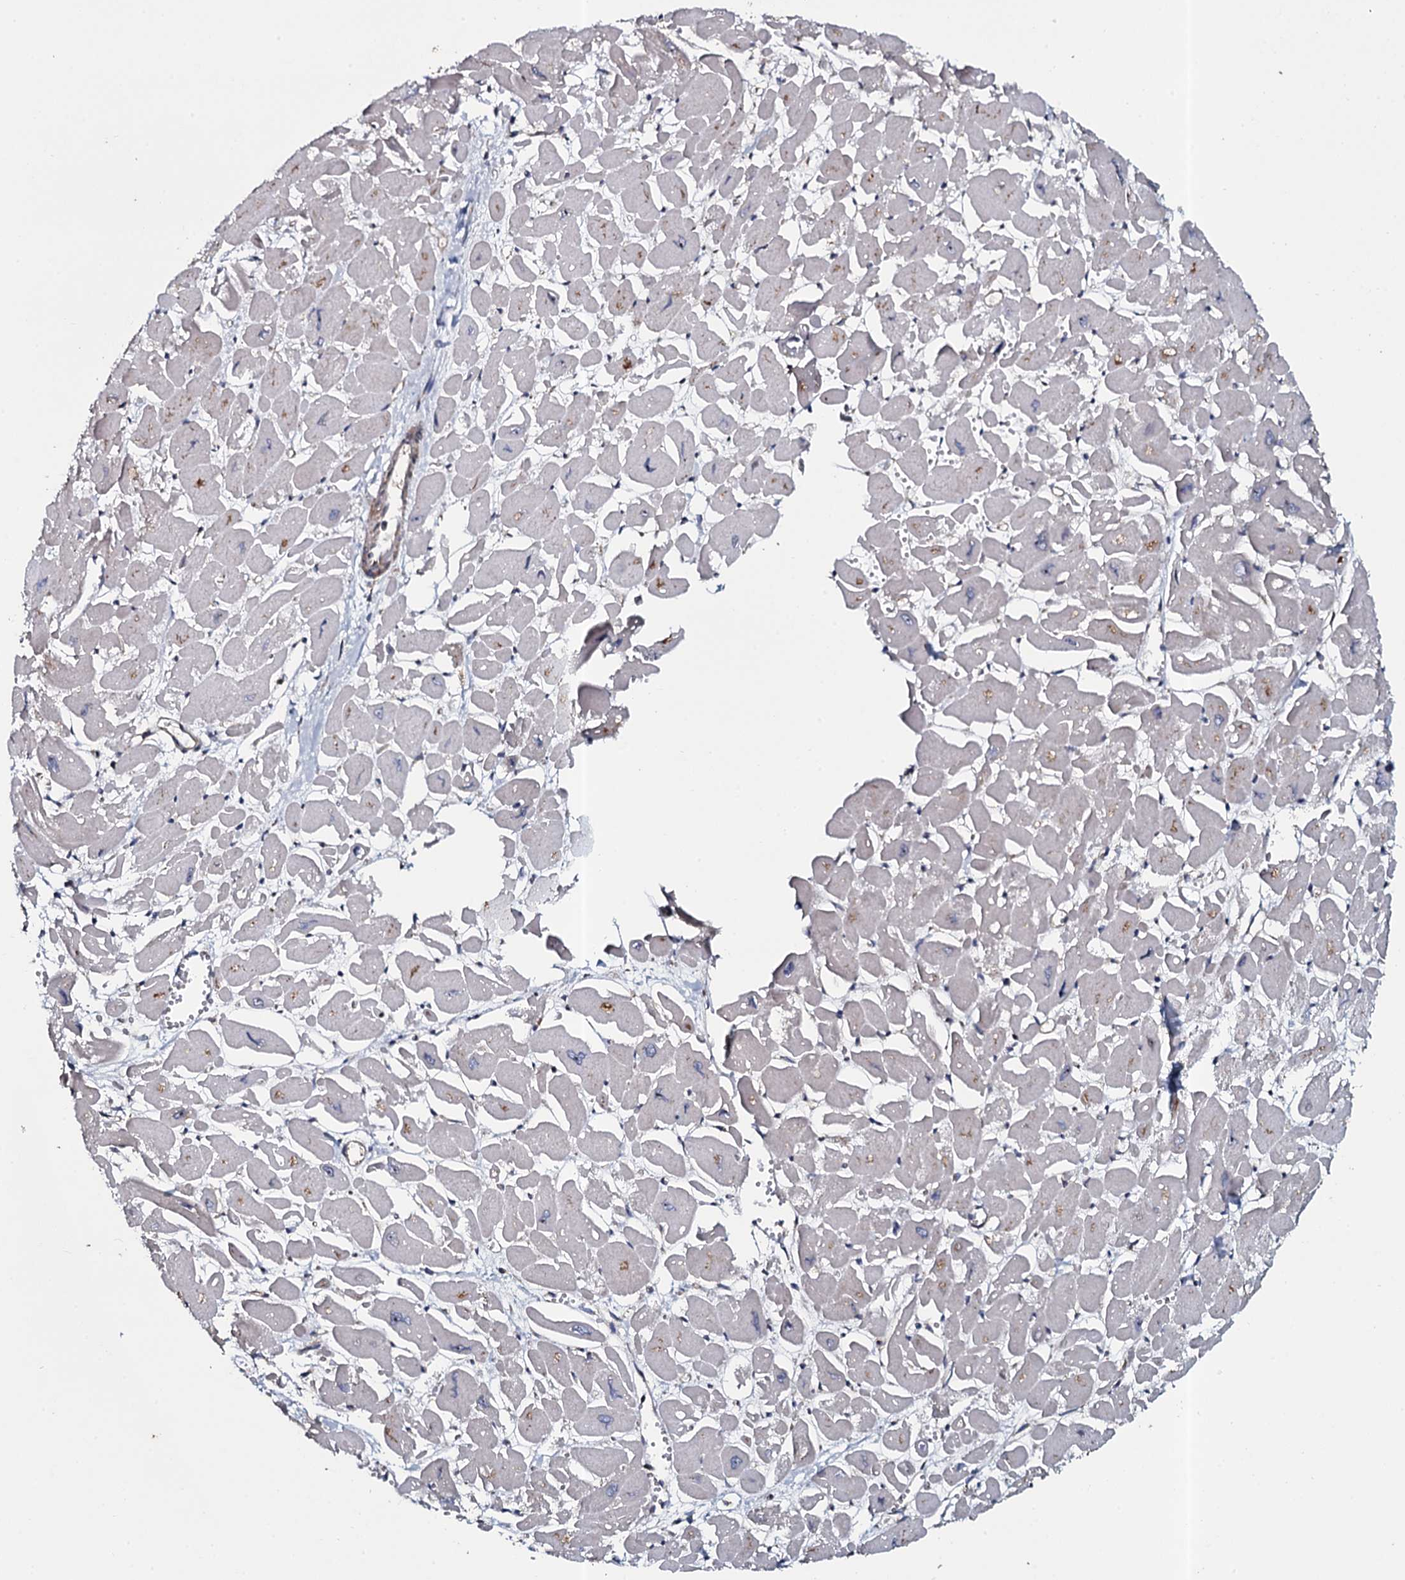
{"staining": {"intensity": "negative", "quantity": "none", "location": "none"}, "tissue": "heart muscle", "cell_type": "Cardiomyocytes", "image_type": "normal", "snomed": [{"axis": "morphology", "description": "Normal tissue, NOS"}, {"axis": "topography", "description": "Heart"}], "caption": "Immunohistochemical staining of unremarkable heart muscle reveals no significant staining in cardiomyocytes. The staining is performed using DAB (3,3'-diaminobenzidine) brown chromogen with nuclei counter-stained in using hematoxylin.", "gene": "TMEM151A", "patient": {"sex": "male", "age": 54}}